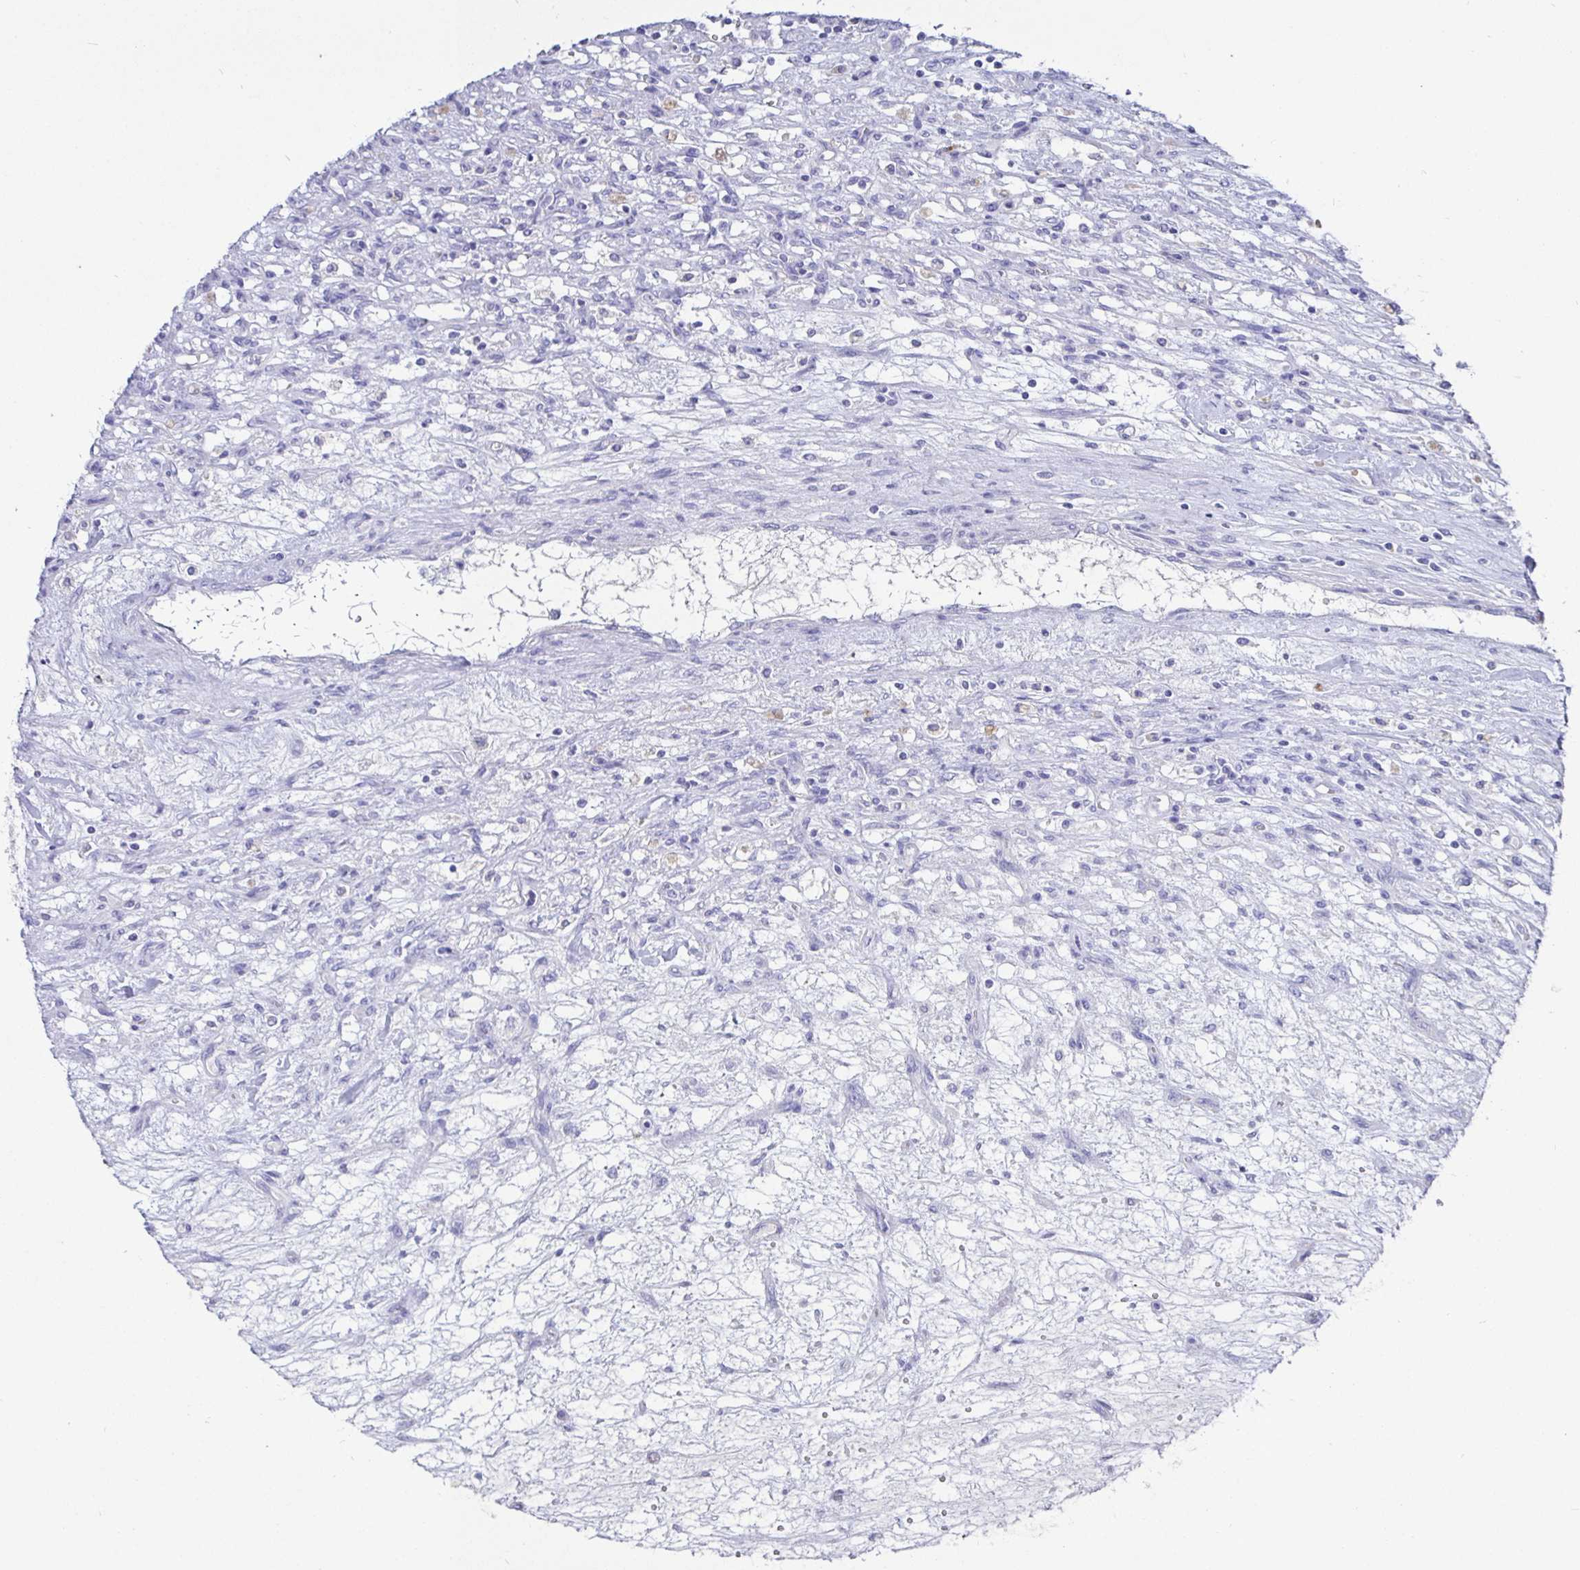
{"staining": {"intensity": "negative", "quantity": "none", "location": "none"}, "tissue": "renal cancer", "cell_type": "Tumor cells", "image_type": "cancer", "snomed": [{"axis": "morphology", "description": "Adenocarcinoma, NOS"}, {"axis": "topography", "description": "Kidney"}], "caption": "A high-resolution photomicrograph shows immunohistochemistry (IHC) staining of adenocarcinoma (renal), which shows no significant expression in tumor cells.", "gene": "TPTE", "patient": {"sex": "female", "age": 63}}